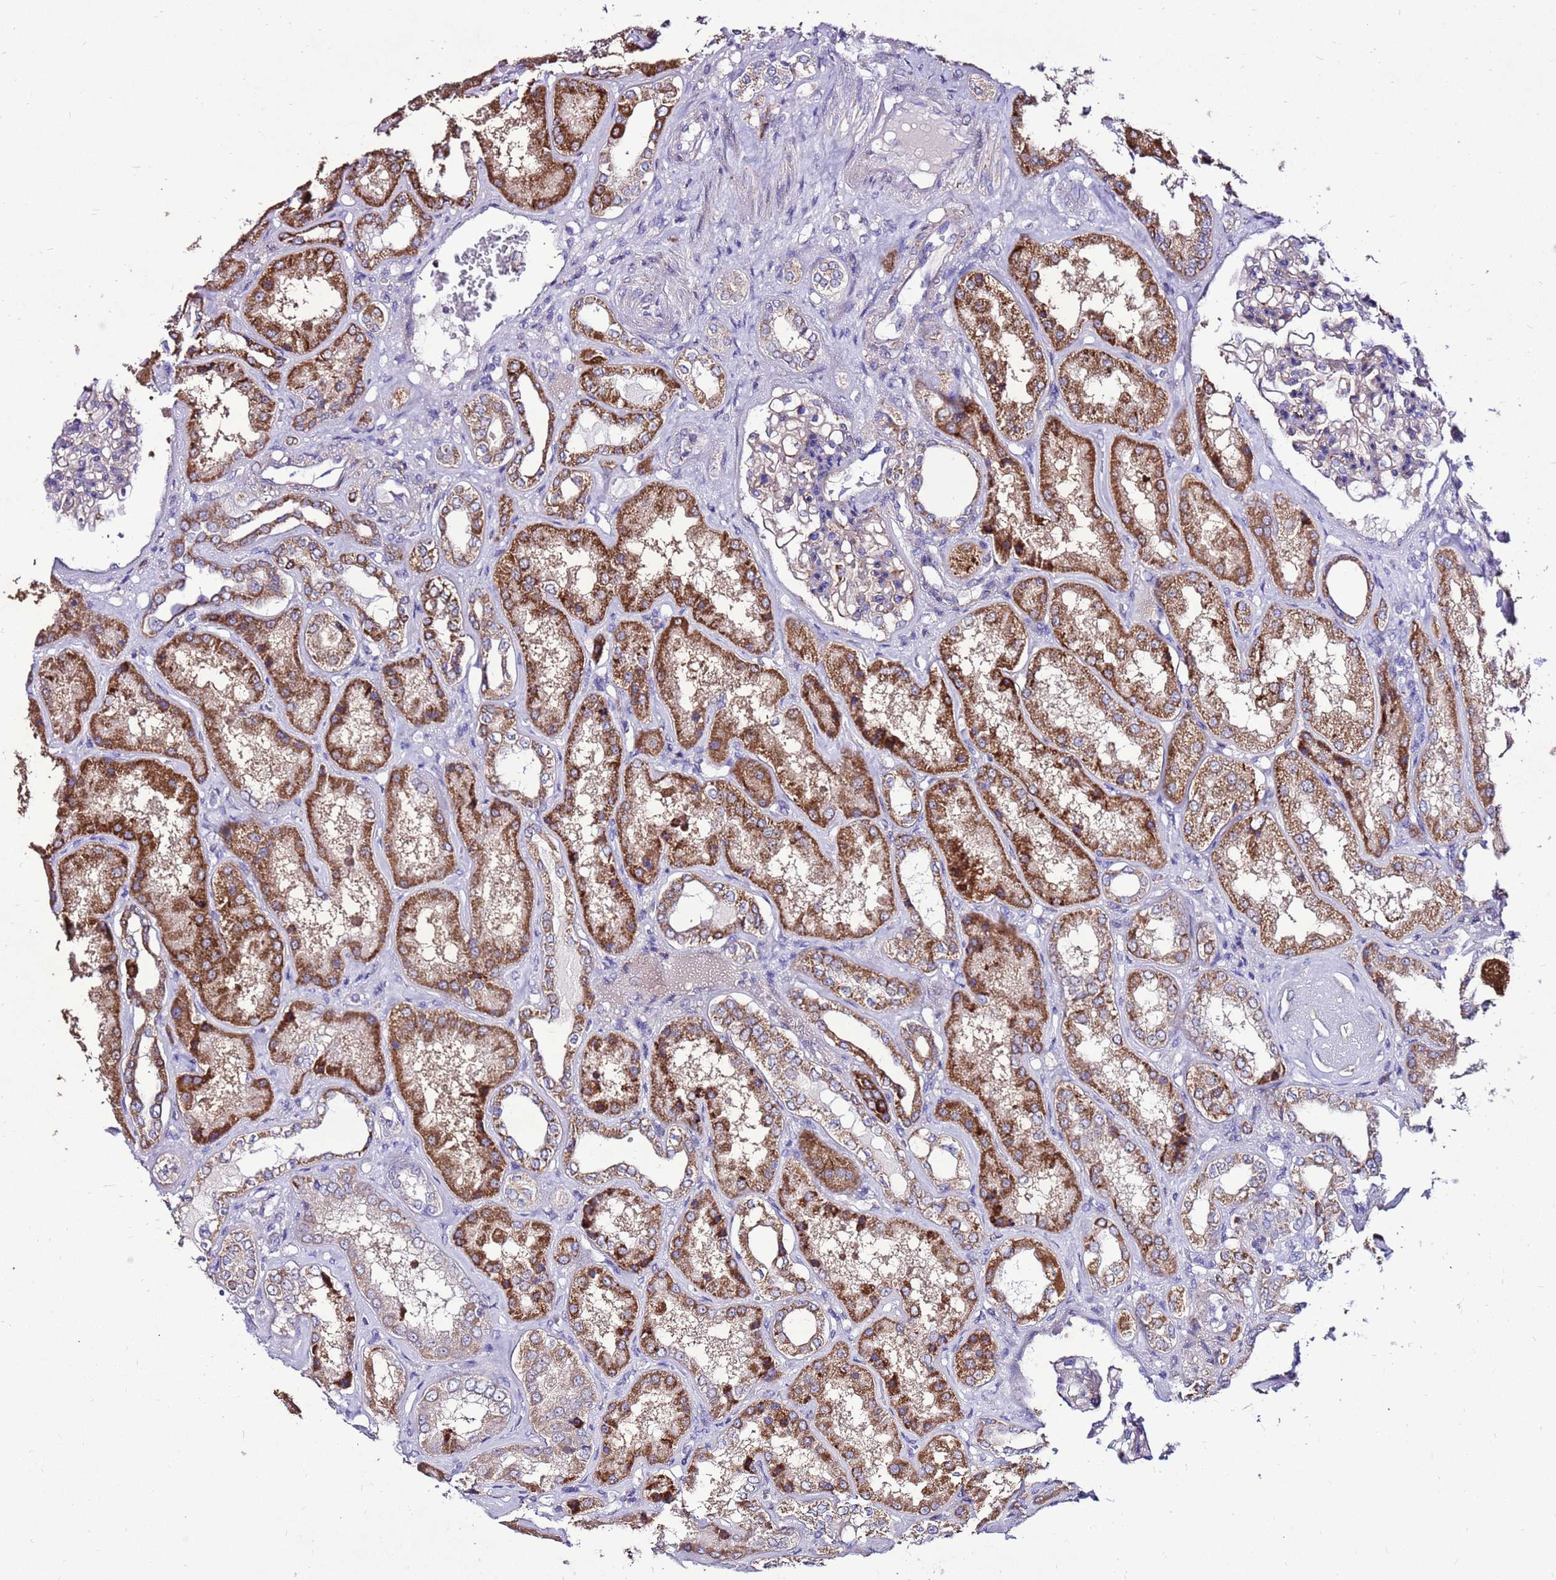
{"staining": {"intensity": "negative", "quantity": "none", "location": "none"}, "tissue": "kidney", "cell_type": "Cells in glomeruli", "image_type": "normal", "snomed": [{"axis": "morphology", "description": "Normal tissue, NOS"}, {"axis": "topography", "description": "Kidney"}], "caption": "Immunohistochemistry (IHC) image of unremarkable kidney: human kidney stained with DAB shows no significant protein staining in cells in glomeruli. (DAB (3,3'-diaminobenzidine) immunohistochemistry with hematoxylin counter stain).", "gene": "TMEM106C", "patient": {"sex": "female", "age": 56}}